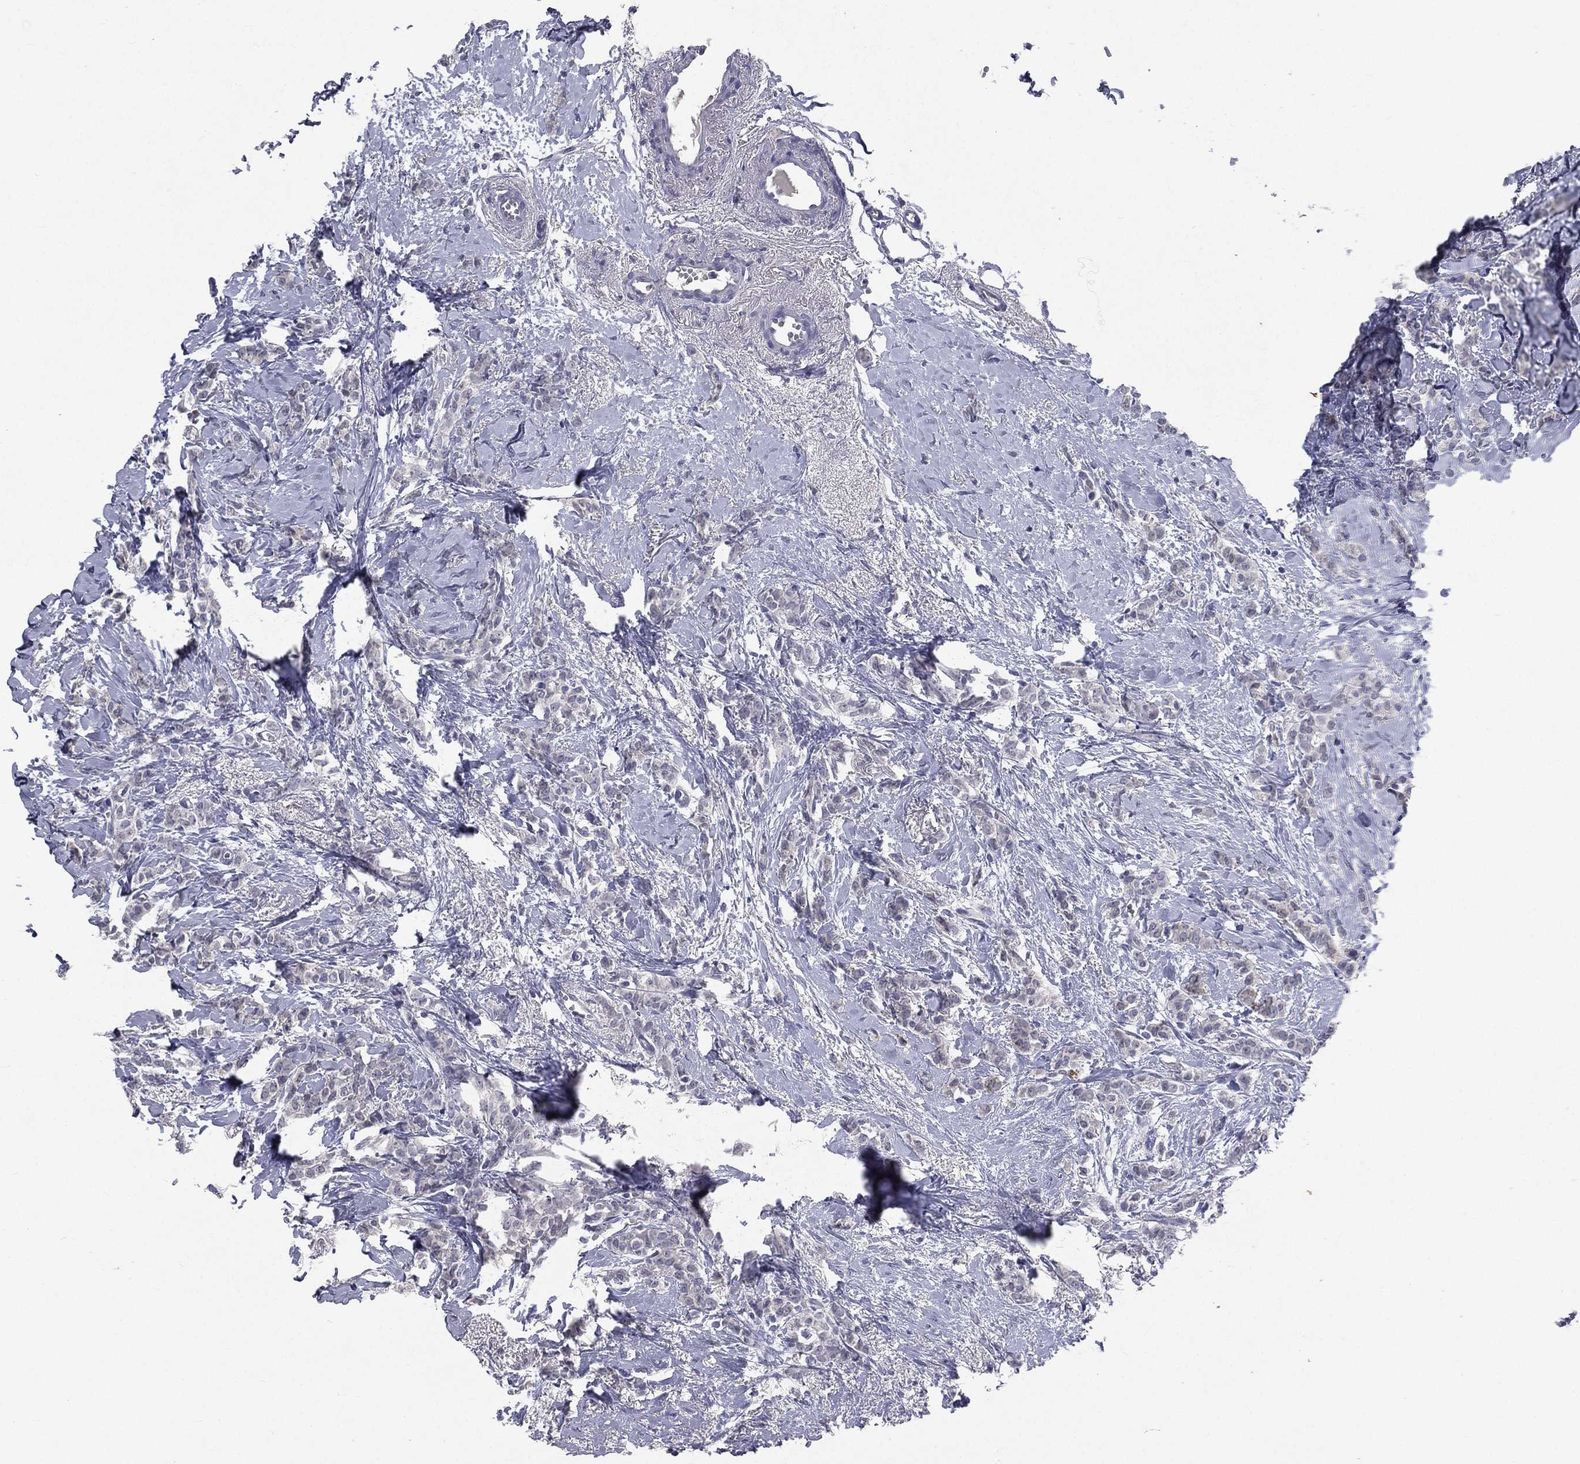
{"staining": {"intensity": "negative", "quantity": "none", "location": "none"}, "tissue": "breast cancer", "cell_type": "Tumor cells", "image_type": "cancer", "snomed": [{"axis": "morphology", "description": "Duct carcinoma"}, {"axis": "topography", "description": "Breast"}], "caption": "Immunohistochemistry (IHC) of human breast cancer (intraductal carcinoma) shows no expression in tumor cells.", "gene": "IFT27", "patient": {"sex": "female", "age": 85}}